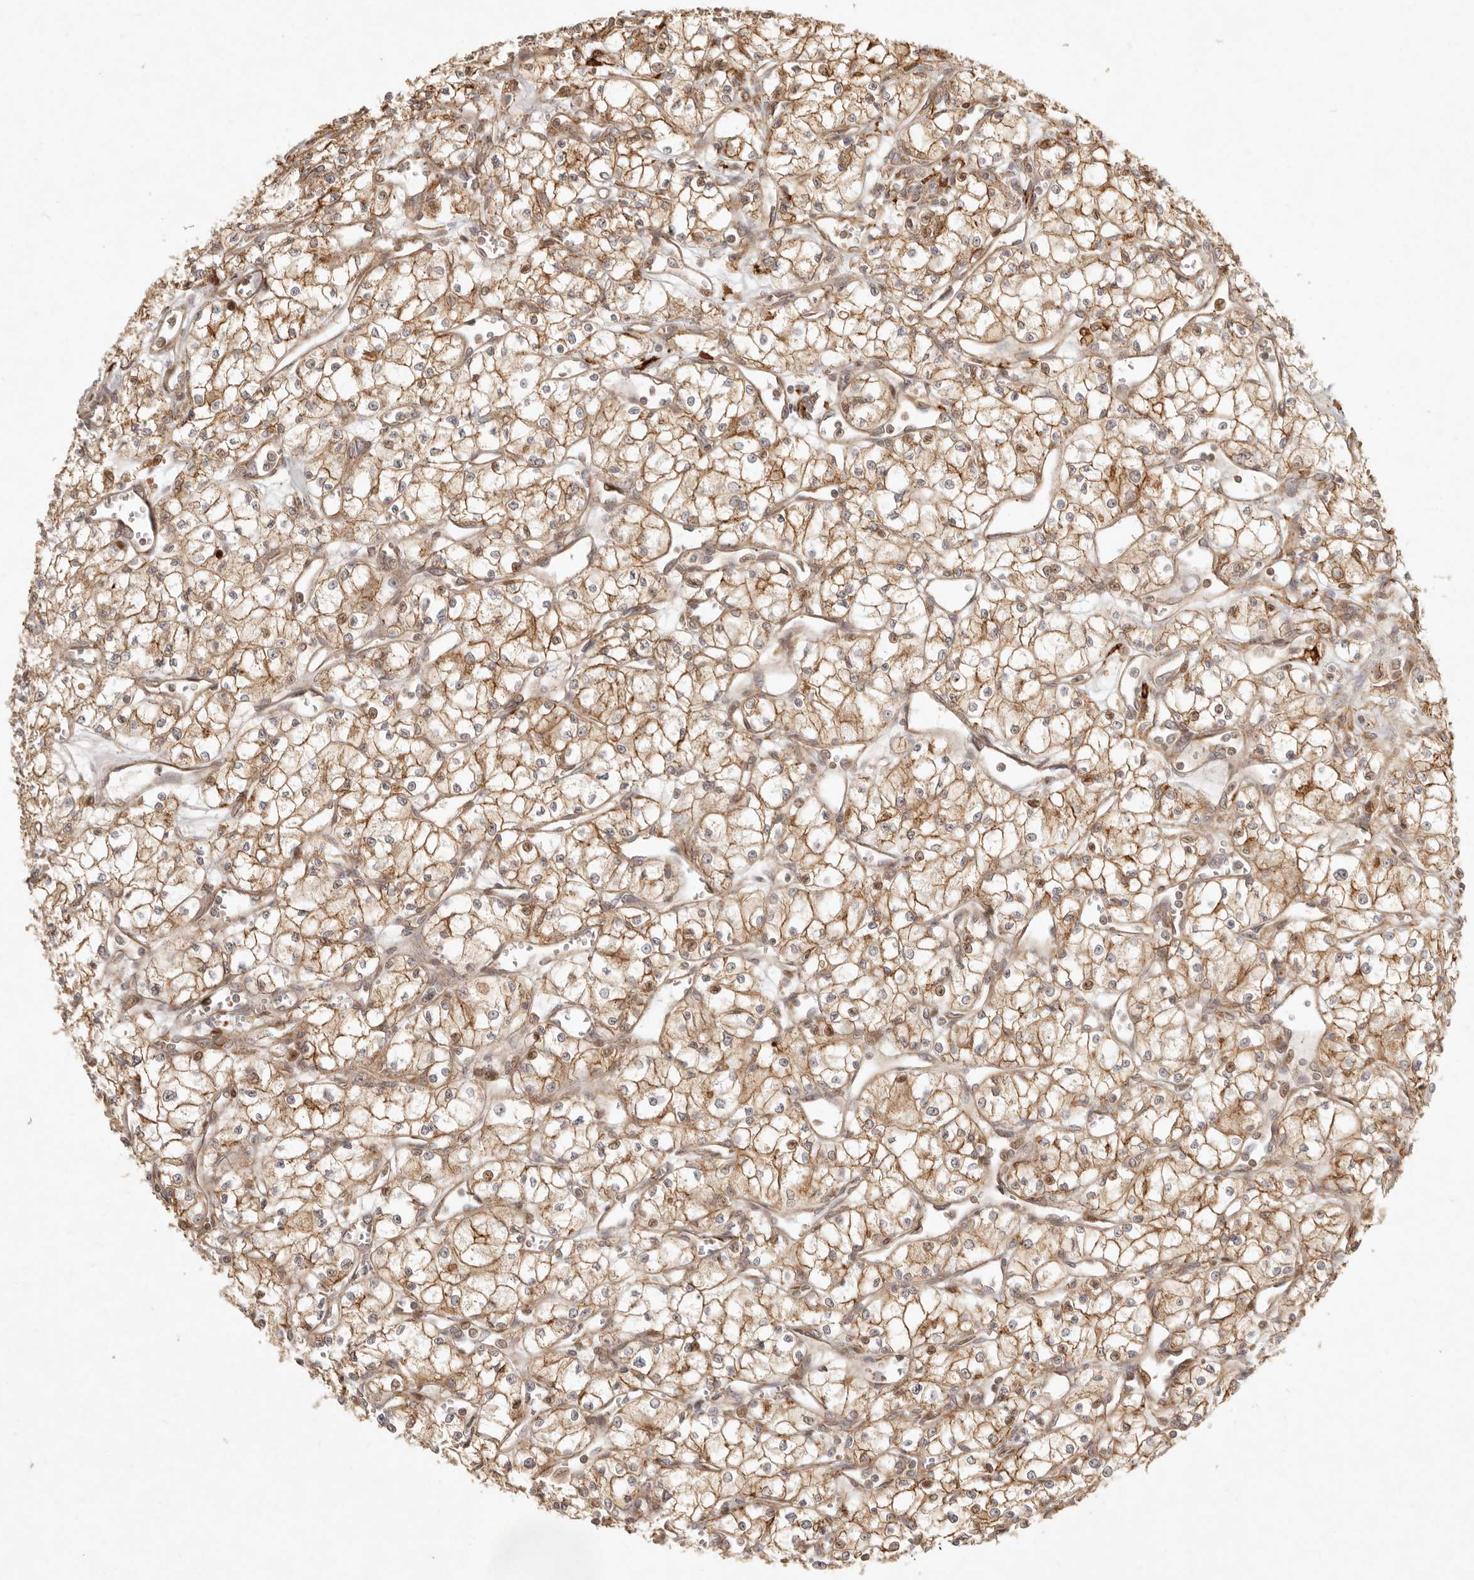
{"staining": {"intensity": "moderate", "quantity": ">75%", "location": "cytoplasmic/membranous"}, "tissue": "renal cancer", "cell_type": "Tumor cells", "image_type": "cancer", "snomed": [{"axis": "morphology", "description": "Adenocarcinoma, NOS"}, {"axis": "topography", "description": "Kidney"}], "caption": "Immunohistochemical staining of renal adenocarcinoma displays moderate cytoplasmic/membranous protein expression in about >75% of tumor cells. (DAB (3,3'-diaminobenzidine) = brown stain, brightfield microscopy at high magnification).", "gene": "KLHL38", "patient": {"sex": "male", "age": 59}}